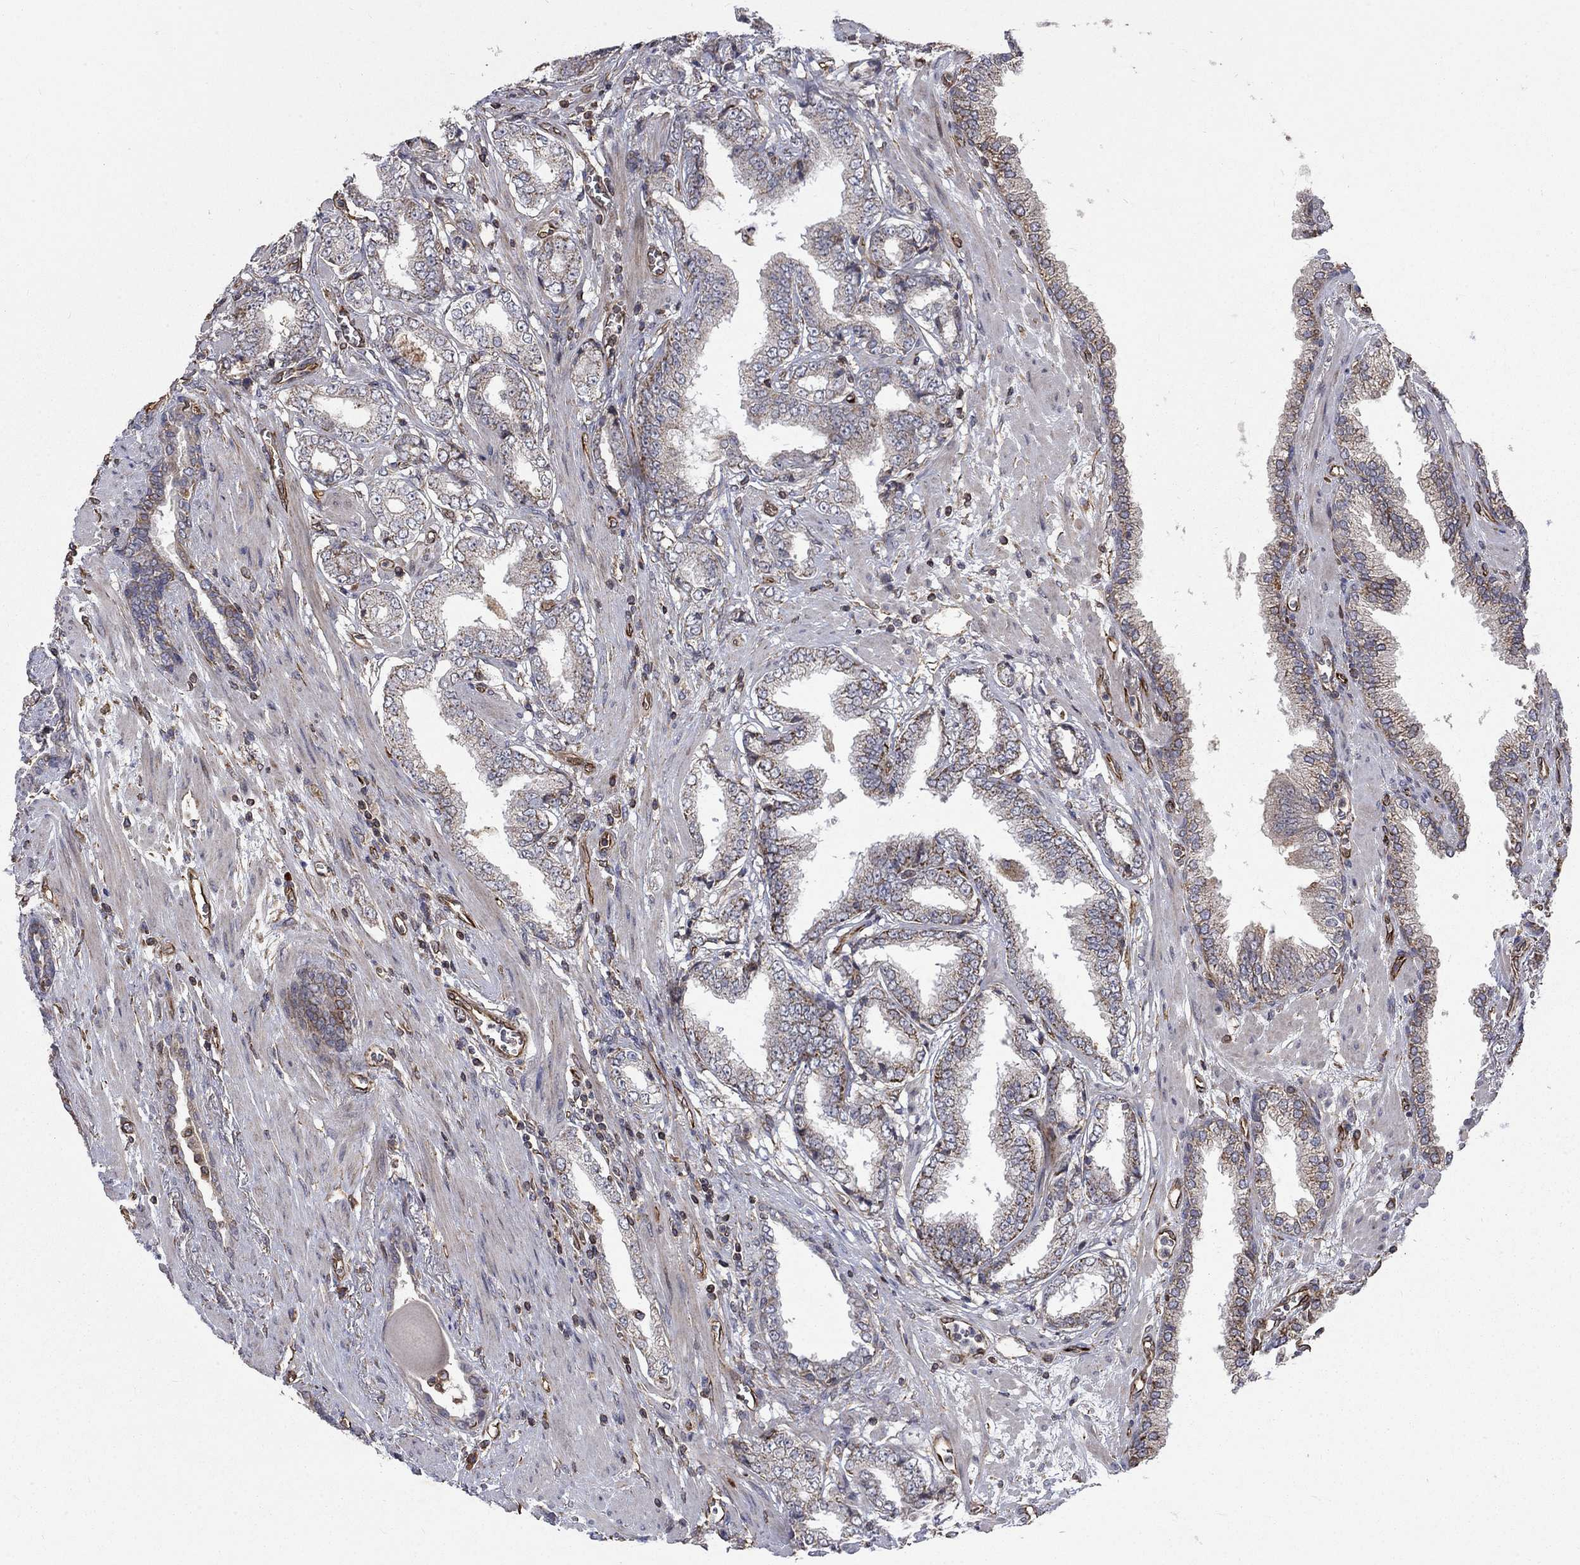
{"staining": {"intensity": "moderate", "quantity": "25%-75%", "location": "cytoplasmic/membranous"}, "tissue": "prostate cancer", "cell_type": "Tumor cells", "image_type": "cancer", "snomed": [{"axis": "morphology", "description": "Adenocarcinoma, Low grade"}, {"axis": "topography", "description": "Prostate"}], "caption": "Moderate cytoplasmic/membranous staining is appreciated in approximately 25%-75% of tumor cells in prostate cancer.", "gene": "NDUFC1", "patient": {"sex": "male", "age": 69}}